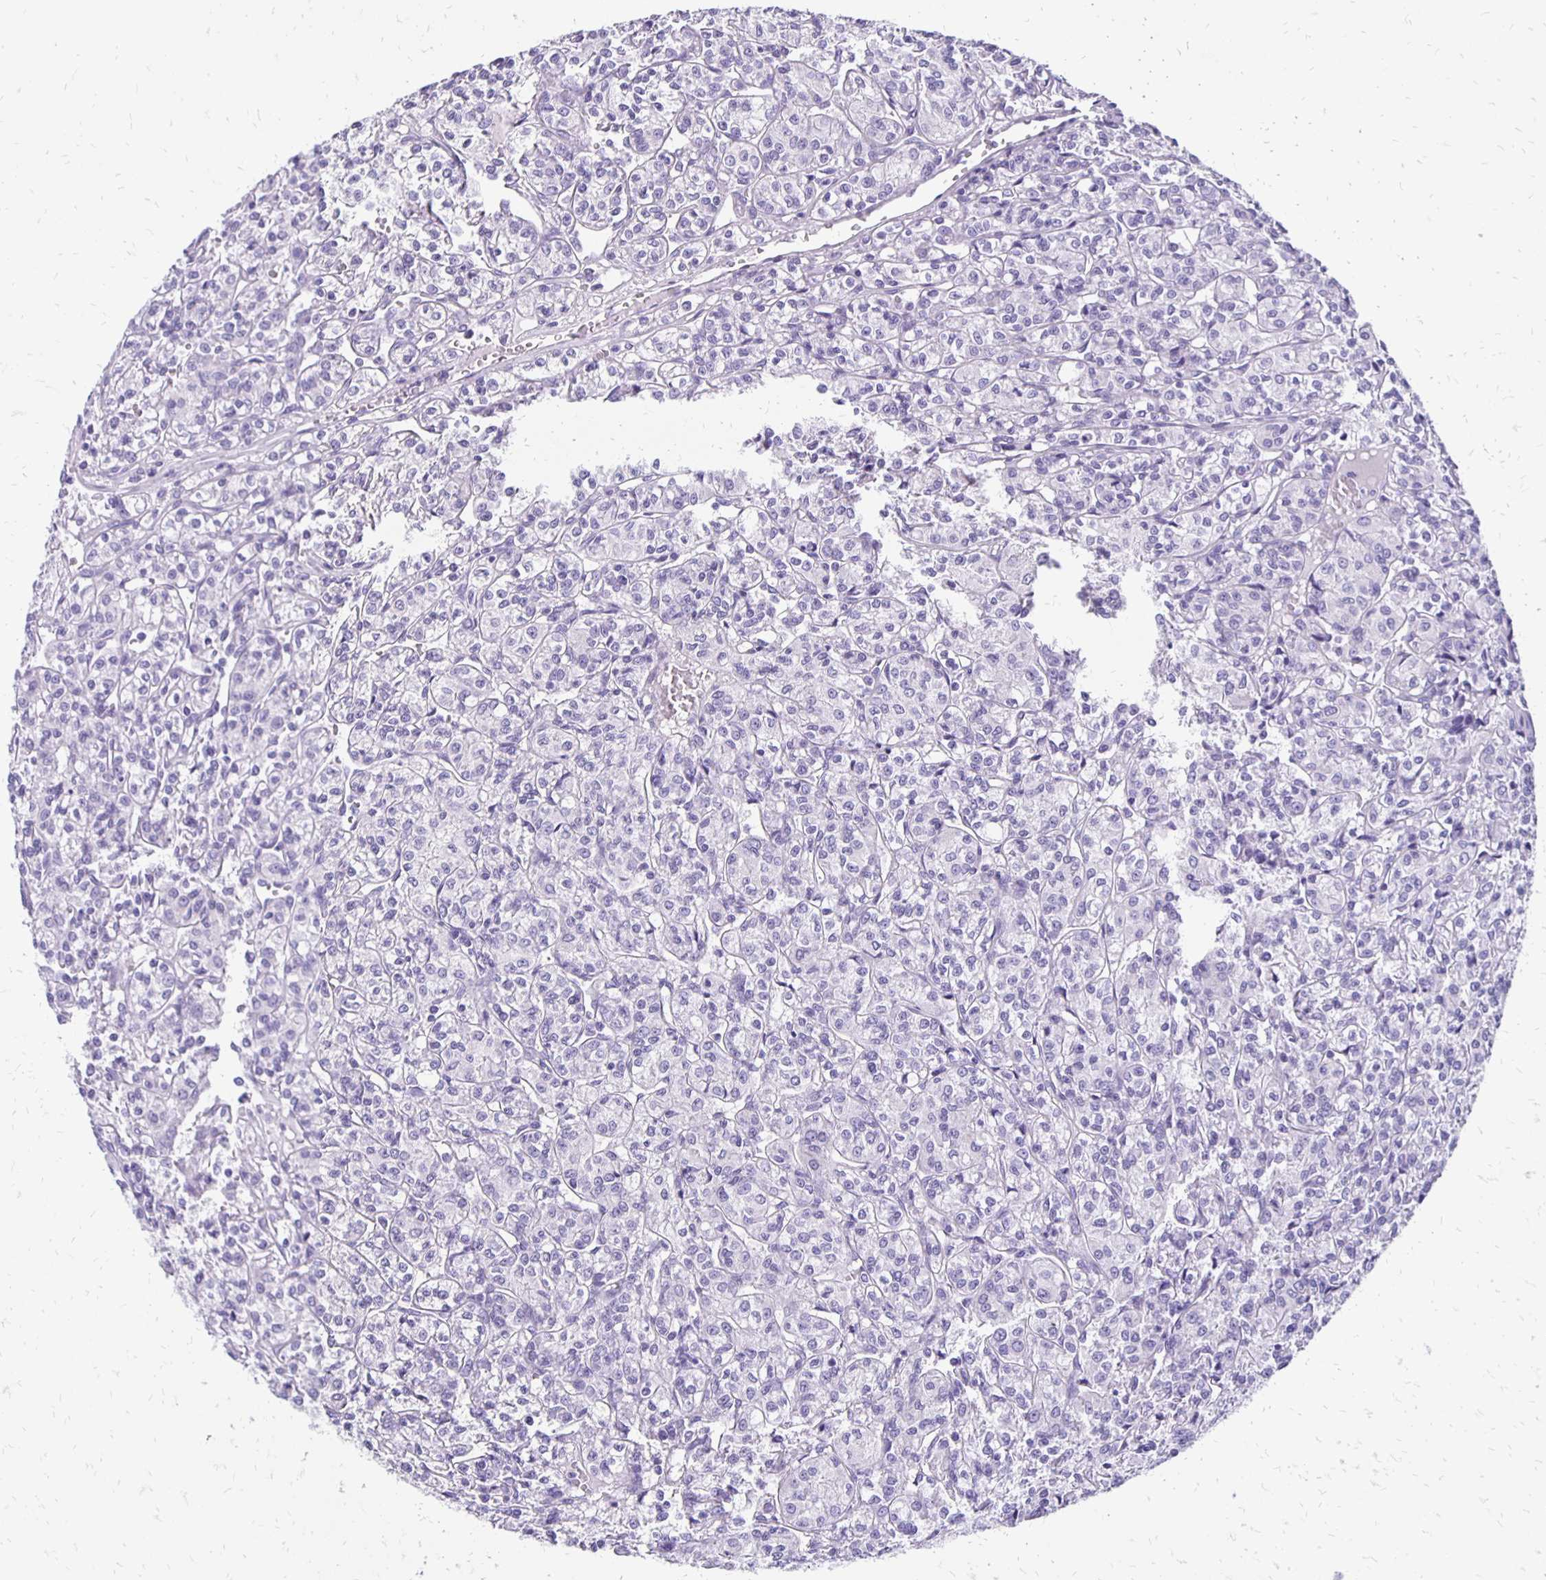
{"staining": {"intensity": "negative", "quantity": "none", "location": "none"}, "tissue": "renal cancer", "cell_type": "Tumor cells", "image_type": "cancer", "snomed": [{"axis": "morphology", "description": "Adenocarcinoma, NOS"}, {"axis": "topography", "description": "Kidney"}], "caption": "The photomicrograph displays no staining of tumor cells in renal cancer (adenocarcinoma). (Immunohistochemistry, brightfield microscopy, high magnification).", "gene": "ANKRD45", "patient": {"sex": "male", "age": 36}}